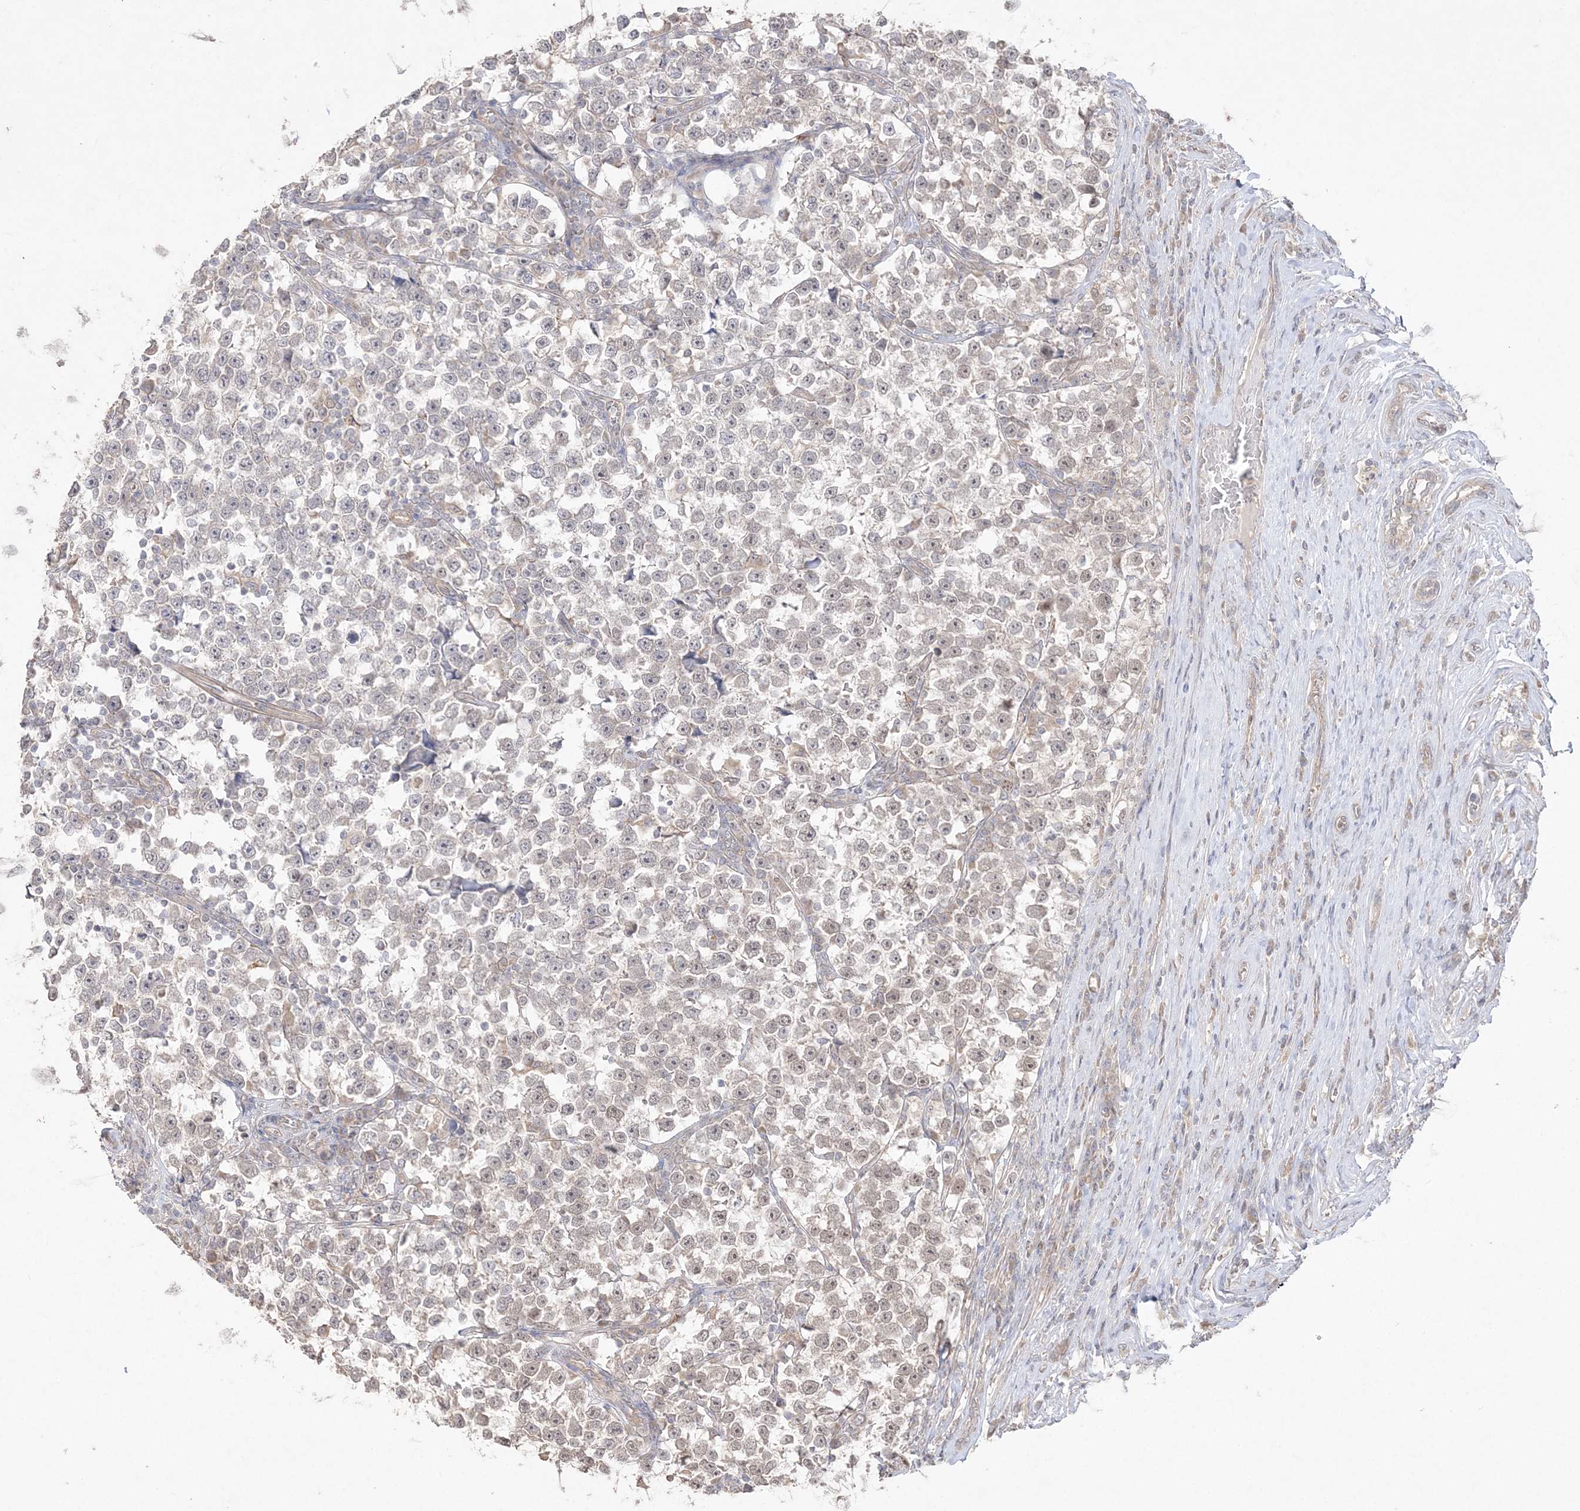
{"staining": {"intensity": "negative", "quantity": "none", "location": "none"}, "tissue": "testis cancer", "cell_type": "Tumor cells", "image_type": "cancer", "snomed": [{"axis": "morphology", "description": "Normal tissue, NOS"}, {"axis": "morphology", "description": "Seminoma, NOS"}, {"axis": "topography", "description": "Testis"}], "caption": "The histopathology image displays no staining of tumor cells in testis seminoma.", "gene": "SH3BP4", "patient": {"sex": "male", "age": 43}}